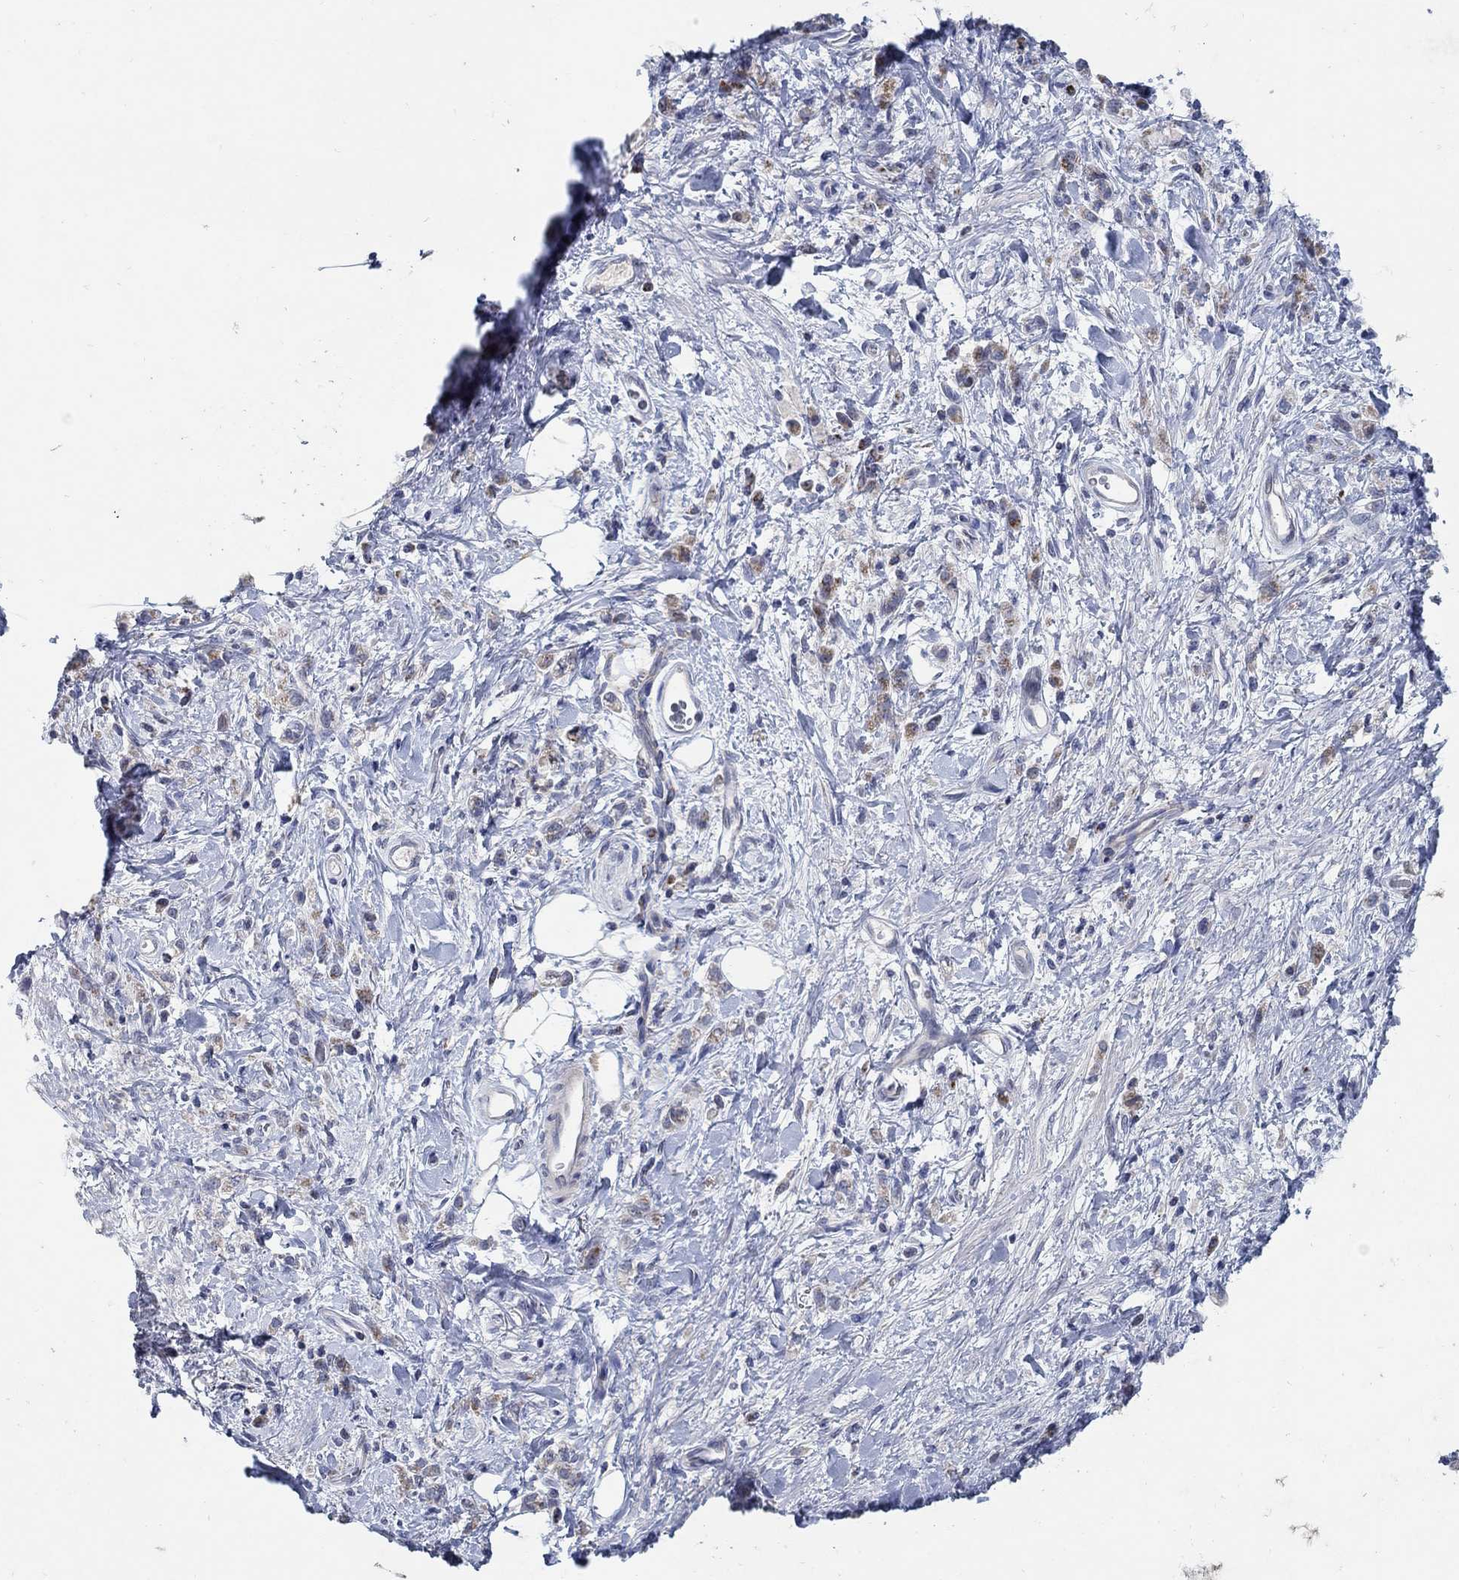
{"staining": {"intensity": "moderate", "quantity": "25%-75%", "location": "cytoplasmic/membranous"}, "tissue": "stomach cancer", "cell_type": "Tumor cells", "image_type": "cancer", "snomed": [{"axis": "morphology", "description": "Adenocarcinoma, NOS"}, {"axis": "topography", "description": "Stomach"}], "caption": "A photomicrograph of stomach adenocarcinoma stained for a protein reveals moderate cytoplasmic/membranous brown staining in tumor cells.", "gene": "HMX2", "patient": {"sex": "male", "age": 77}}